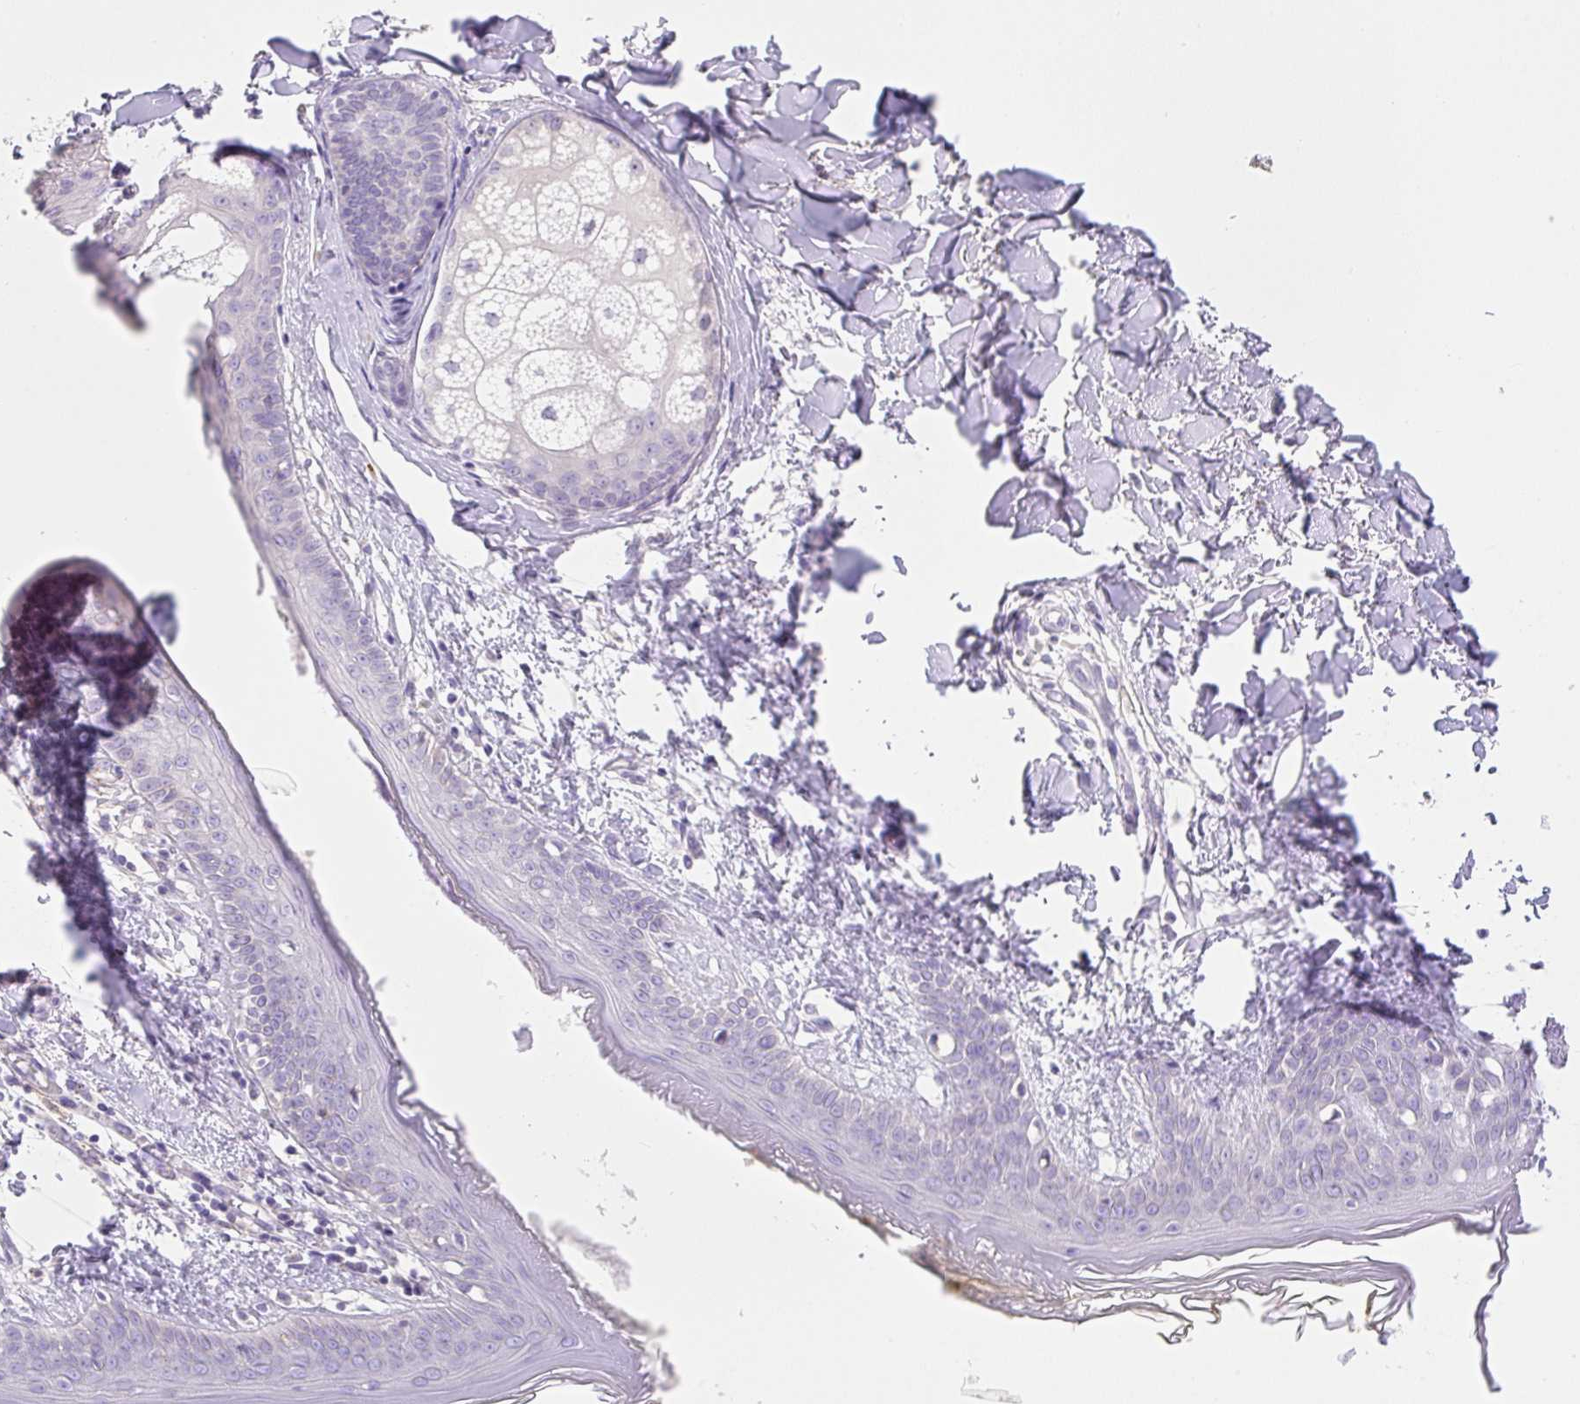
{"staining": {"intensity": "negative", "quantity": "none", "location": "none"}, "tissue": "skin", "cell_type": "Fibroblasts", "image_type": "normal", "snomed": [{"axis": "morphology", "description": "Normal tissue, NOS"}, {"axis": "topography", "description": "Skin"}], "caption": "An immunohistochemistry (IHC) image of unremarkable skin is shown. There is no staining in fibroblasts of skin.", "gene": "TDRD15", "patient": {"sex": "female", "age": 34}}